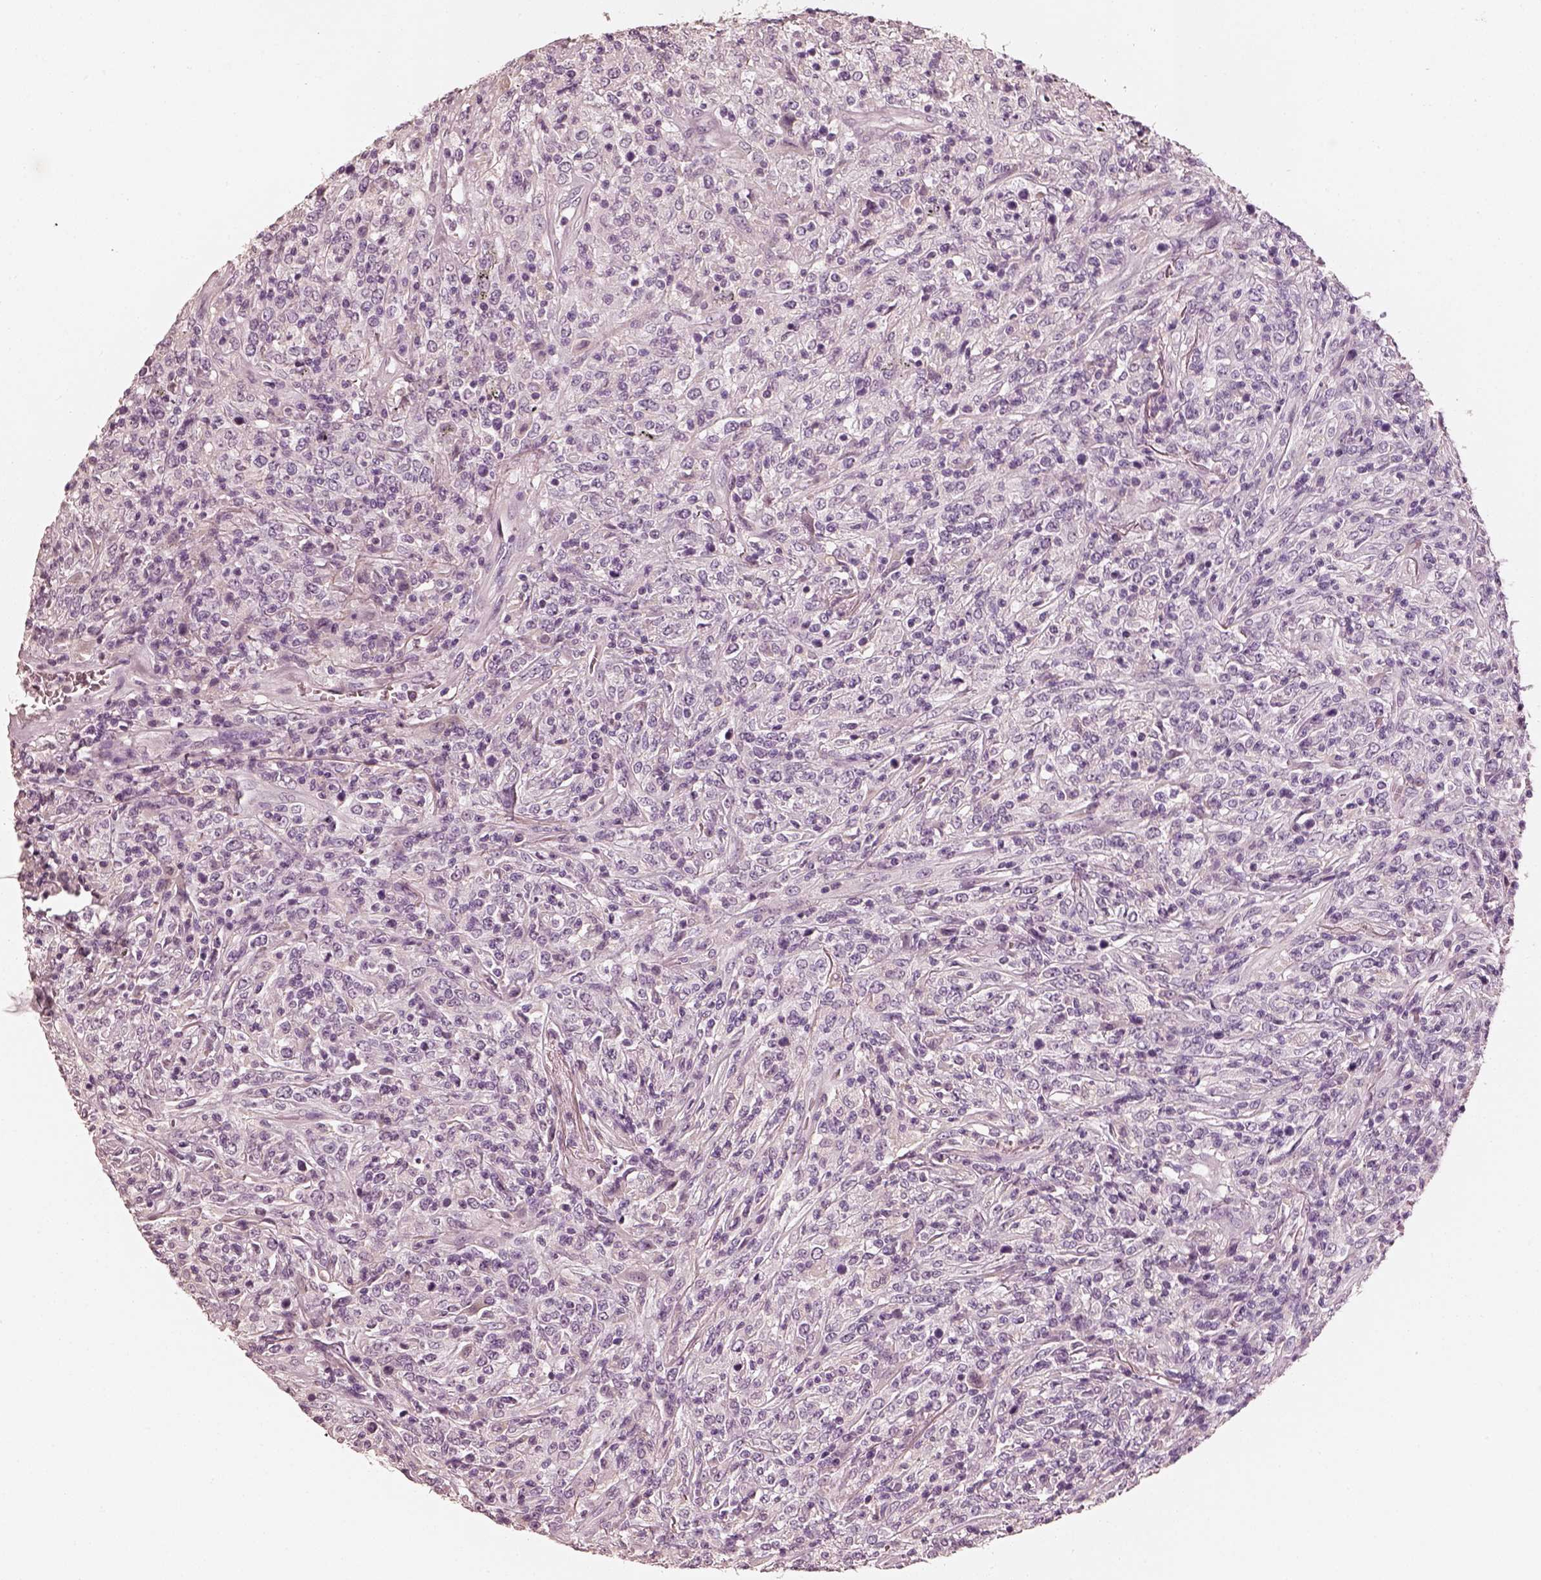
{"staining": {"intensity": "negative", "quantity": "none", "location": "none"}, "tissue": "lymphoma", "cell_type": "Tumor cells", "image_type": "cancer", "snomed": [{"axis": "morphology", "description": "Malignant lymphoma, non-Hodgkin's type, High grade"}, {"axis": "topography", "description": "Lung"}], "caption": "IHC of high-grade malignant lymphoma, non-Hodgkin's type displays no expression in tumor cells.", "gene": "RS1", "patient": {"sex": "male", "age": 79}}